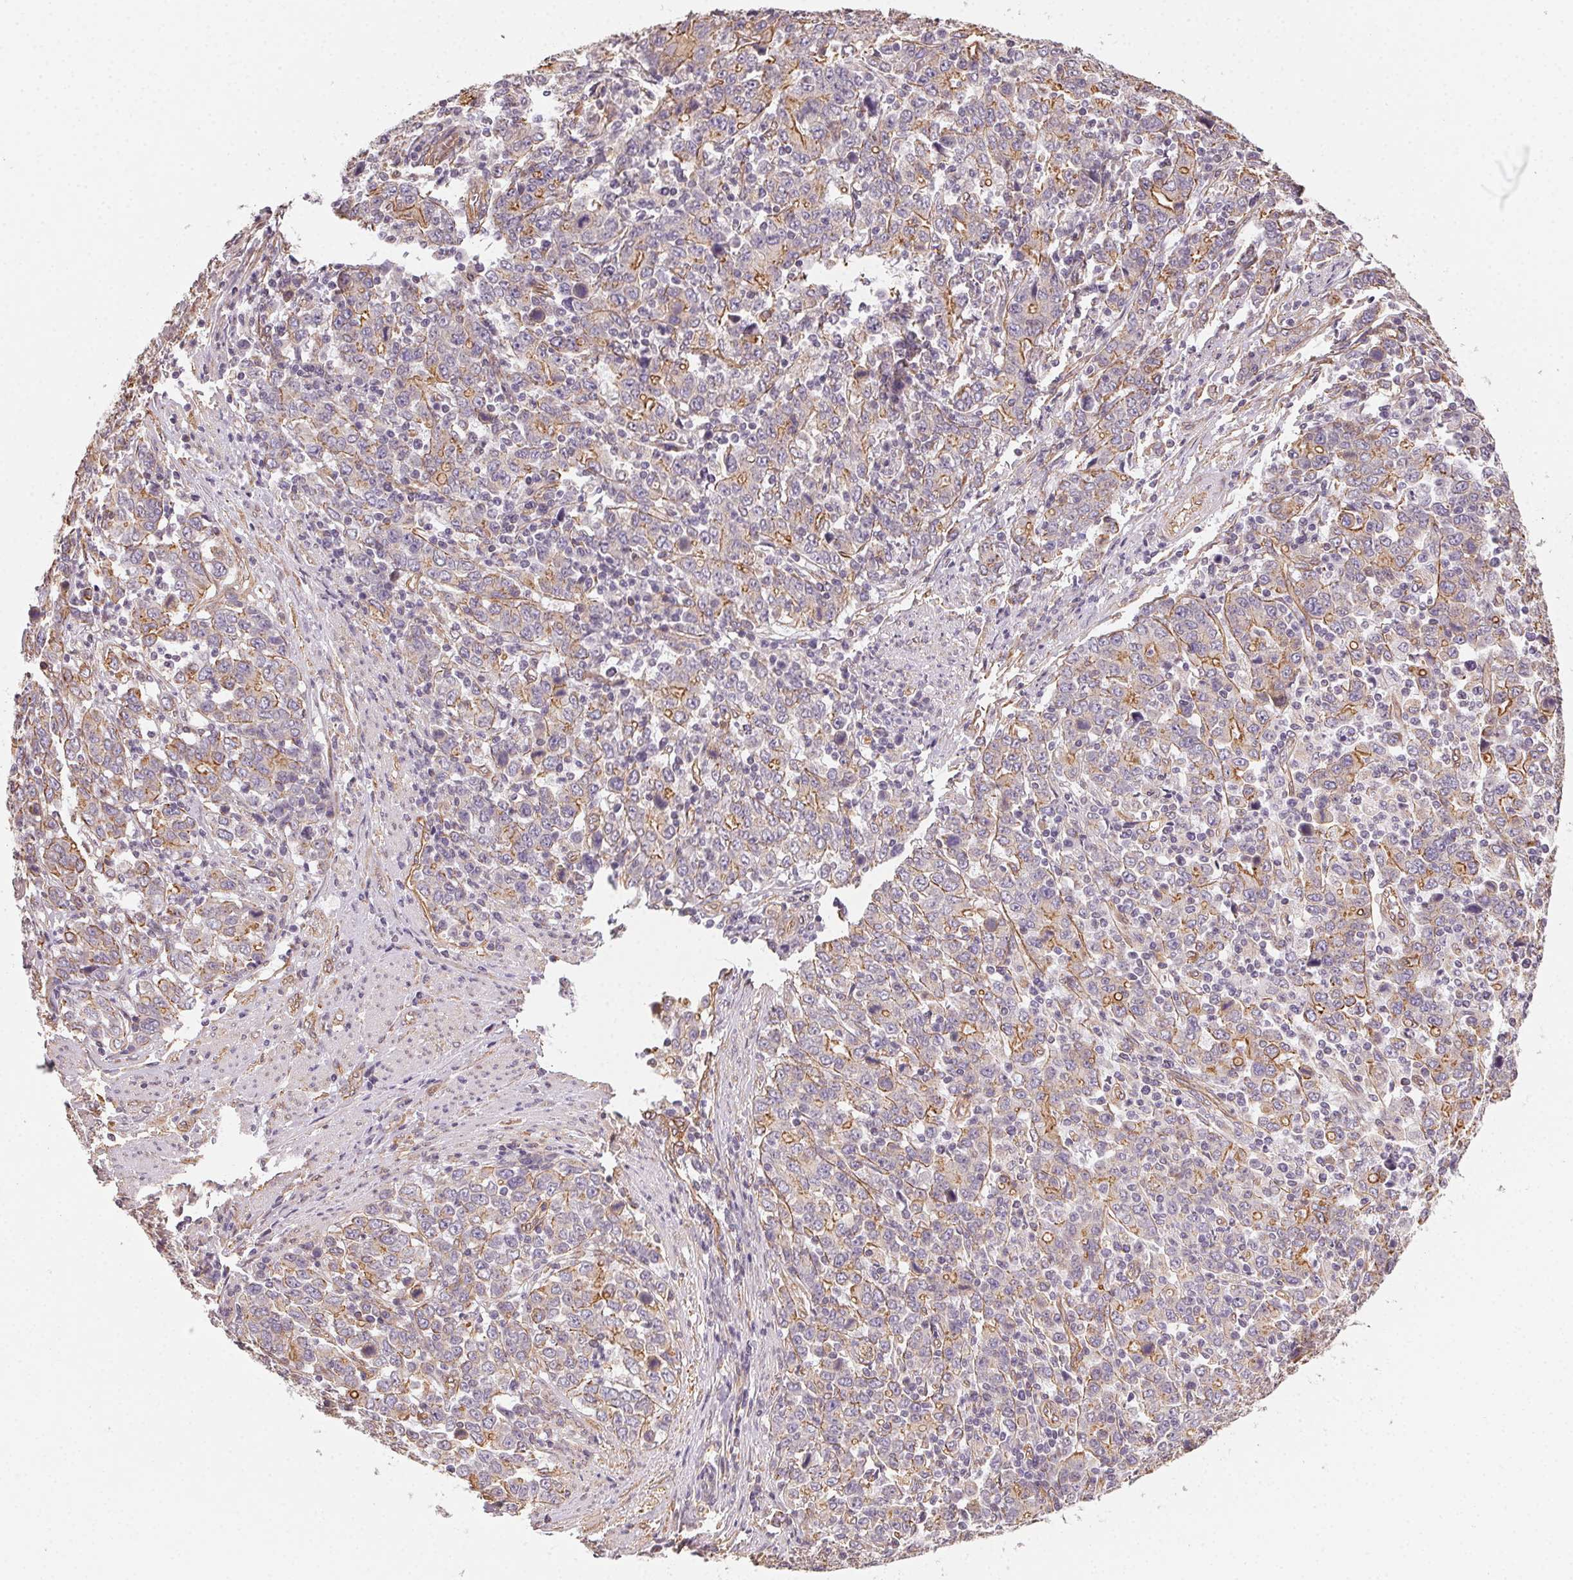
{"staining": {"intensity": "negative", "quantity": "none", "location": "none"}, "tissue": "stomach cancer", "cell_type": "Tumor cells", "image_type": "cancer", "snomed": [{"axis": "morphology", "description": "Adenocarcinoma, NOS"}, {"axis": "topography", "description": "Stomach, upper"}], "caption": "Immunohistochemical staining of stomach cancer (adenocarcinoma) exhibits no significant expression in tumor cells. The staining was performed using DAB to visualize the protein expression in brown, while the nuclei were stained in blue with hematoxylin (Magnification: 20x).", "gene": "PLA2G4F", "patient": {"sex": "male", "age": 69}}